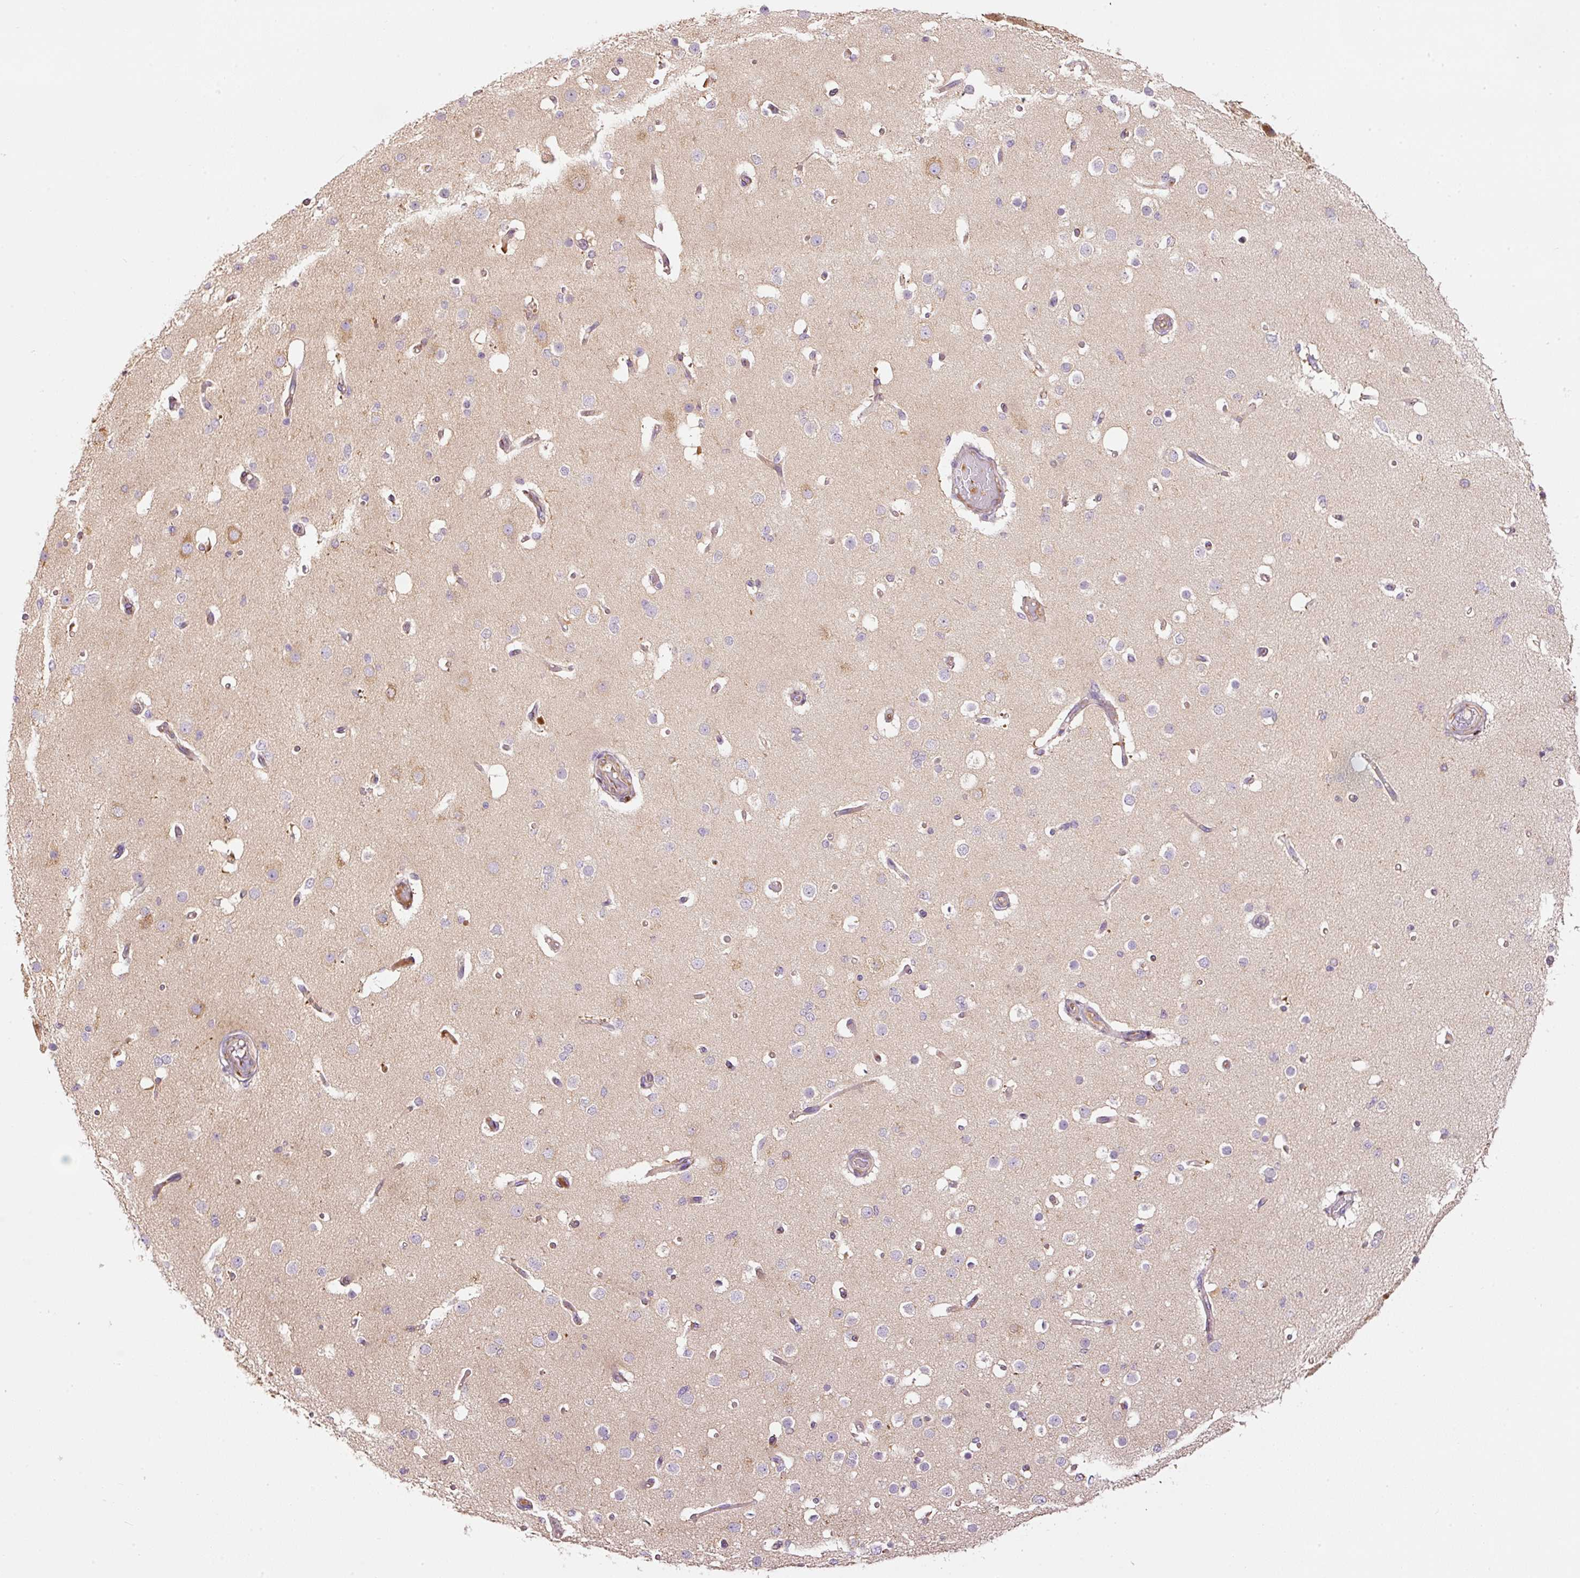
{"staining": {"intensity": "weak", "quantity": ">75%", "location": "cytoplasmic/membranous"}, "tissue": "cerebral cortex", "cell_type": "Endothelial cells", "image_type": "normal", "snomed": [{"axis": "morphology", "description": "Normal tissue, NOS"}, {"axis": "morphology", "description": "Inflammation, NOS"}, {"axis": "topography", "description": "Cerebral cortex"}], "caption": "Protein staining displays weak cytoplasmic/membranous positivity in about >75% of endothelial cells in normal cerebral cortex. (DAB IHC, brown staining for protein, blue staining for nuclei).", "gene": "TMEM8B", "patient": {"sex": "male", "age": 6}}